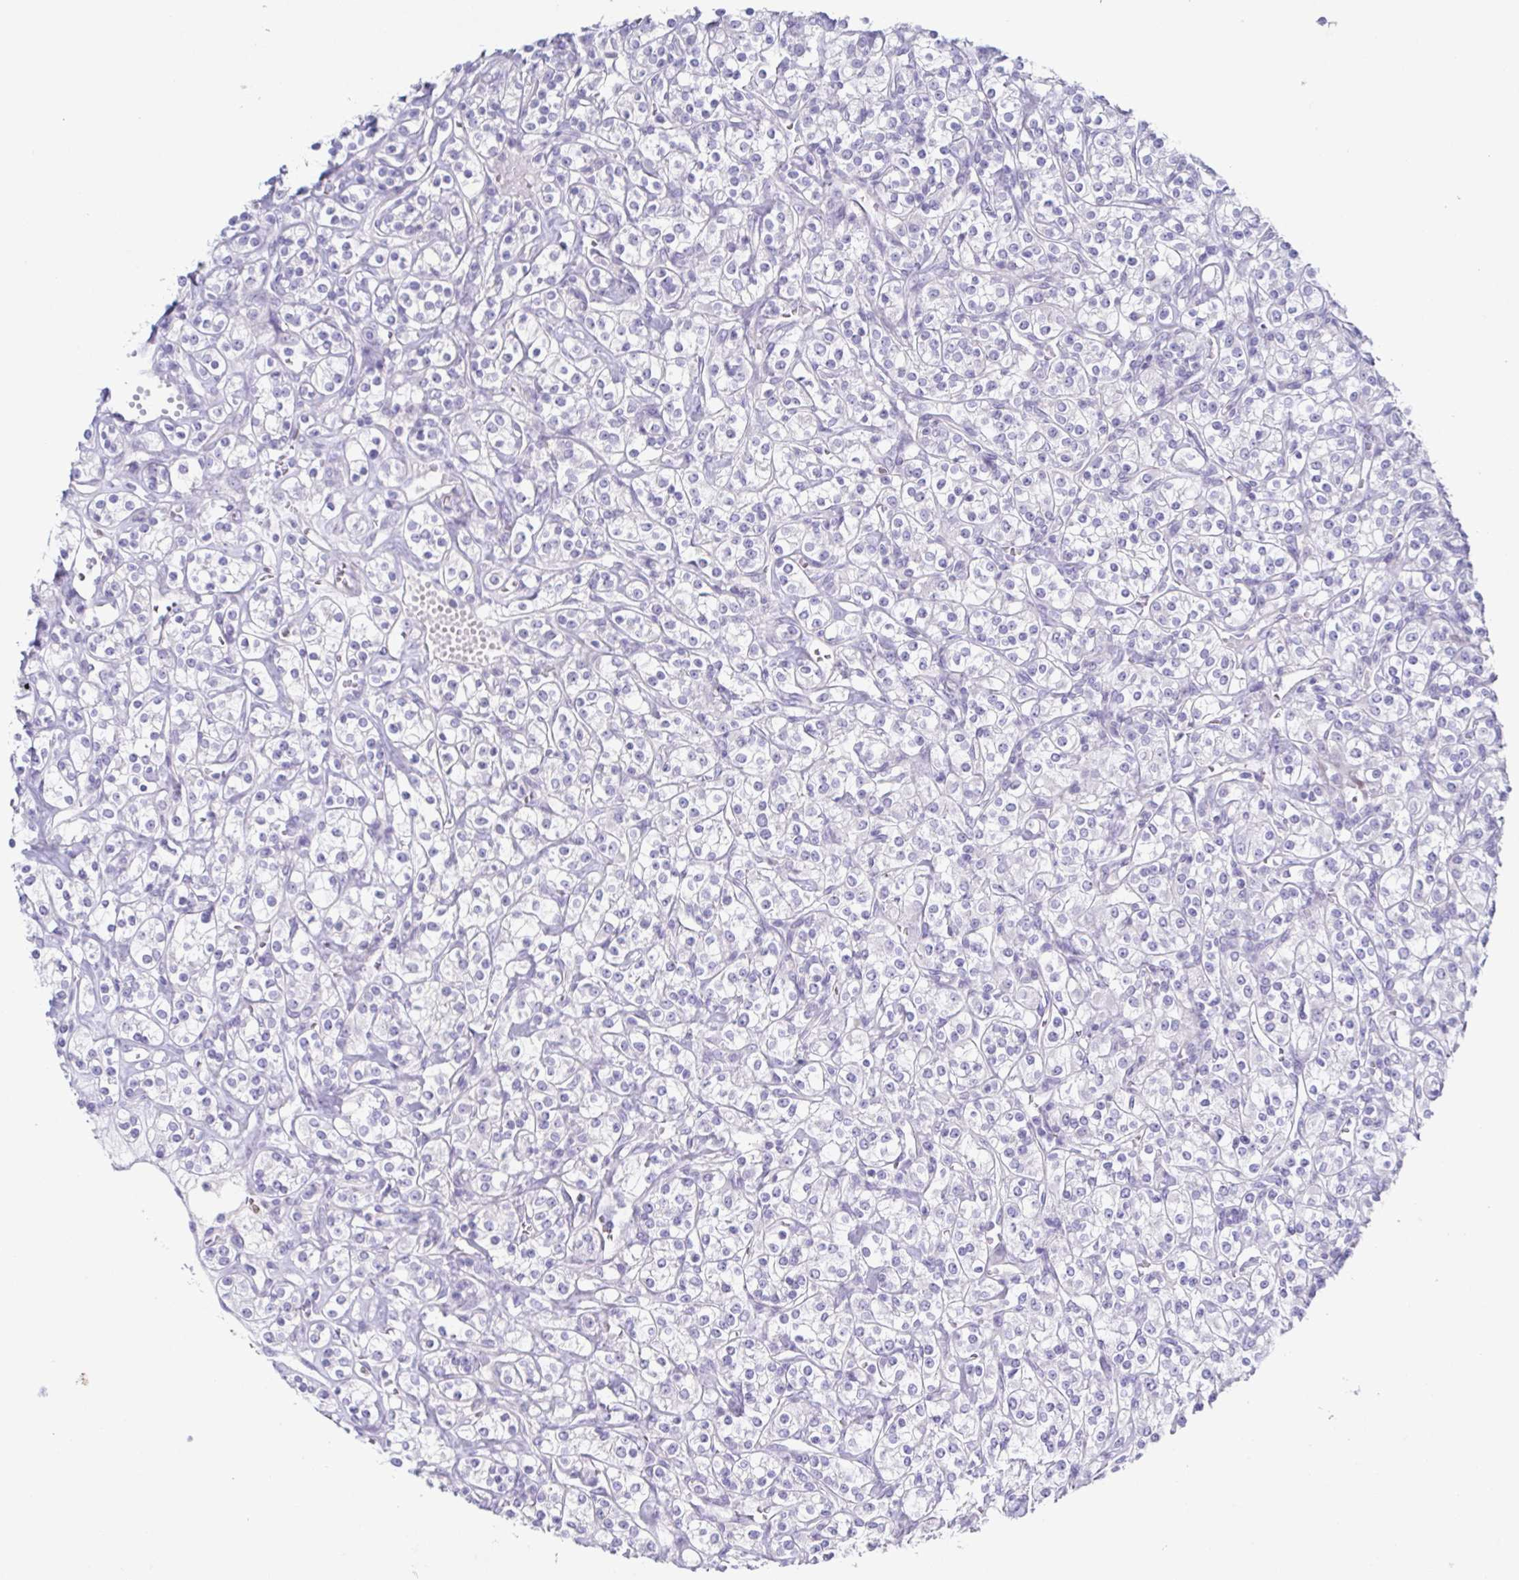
{"staining": {"intensity": "negative", "quantity": "none", "location": "none"}, "tissue": "renal cancer", "cell_type": "Tumor cells", "image_type": "cancer", "snomed": [{"axis": "morphology", "description": "Adenocarcinoma, NOS"}, {"axis": "topography", "description": "Kidney"}], "caption": "High power microscopy histopathology image of an immunohistochemistry histopathology image of renal cancer (adenocarcinoma), revealing no significant staining in tumor cells.", "gene": "HTR2A", "patient": {"sex": "male", "age": 77}}